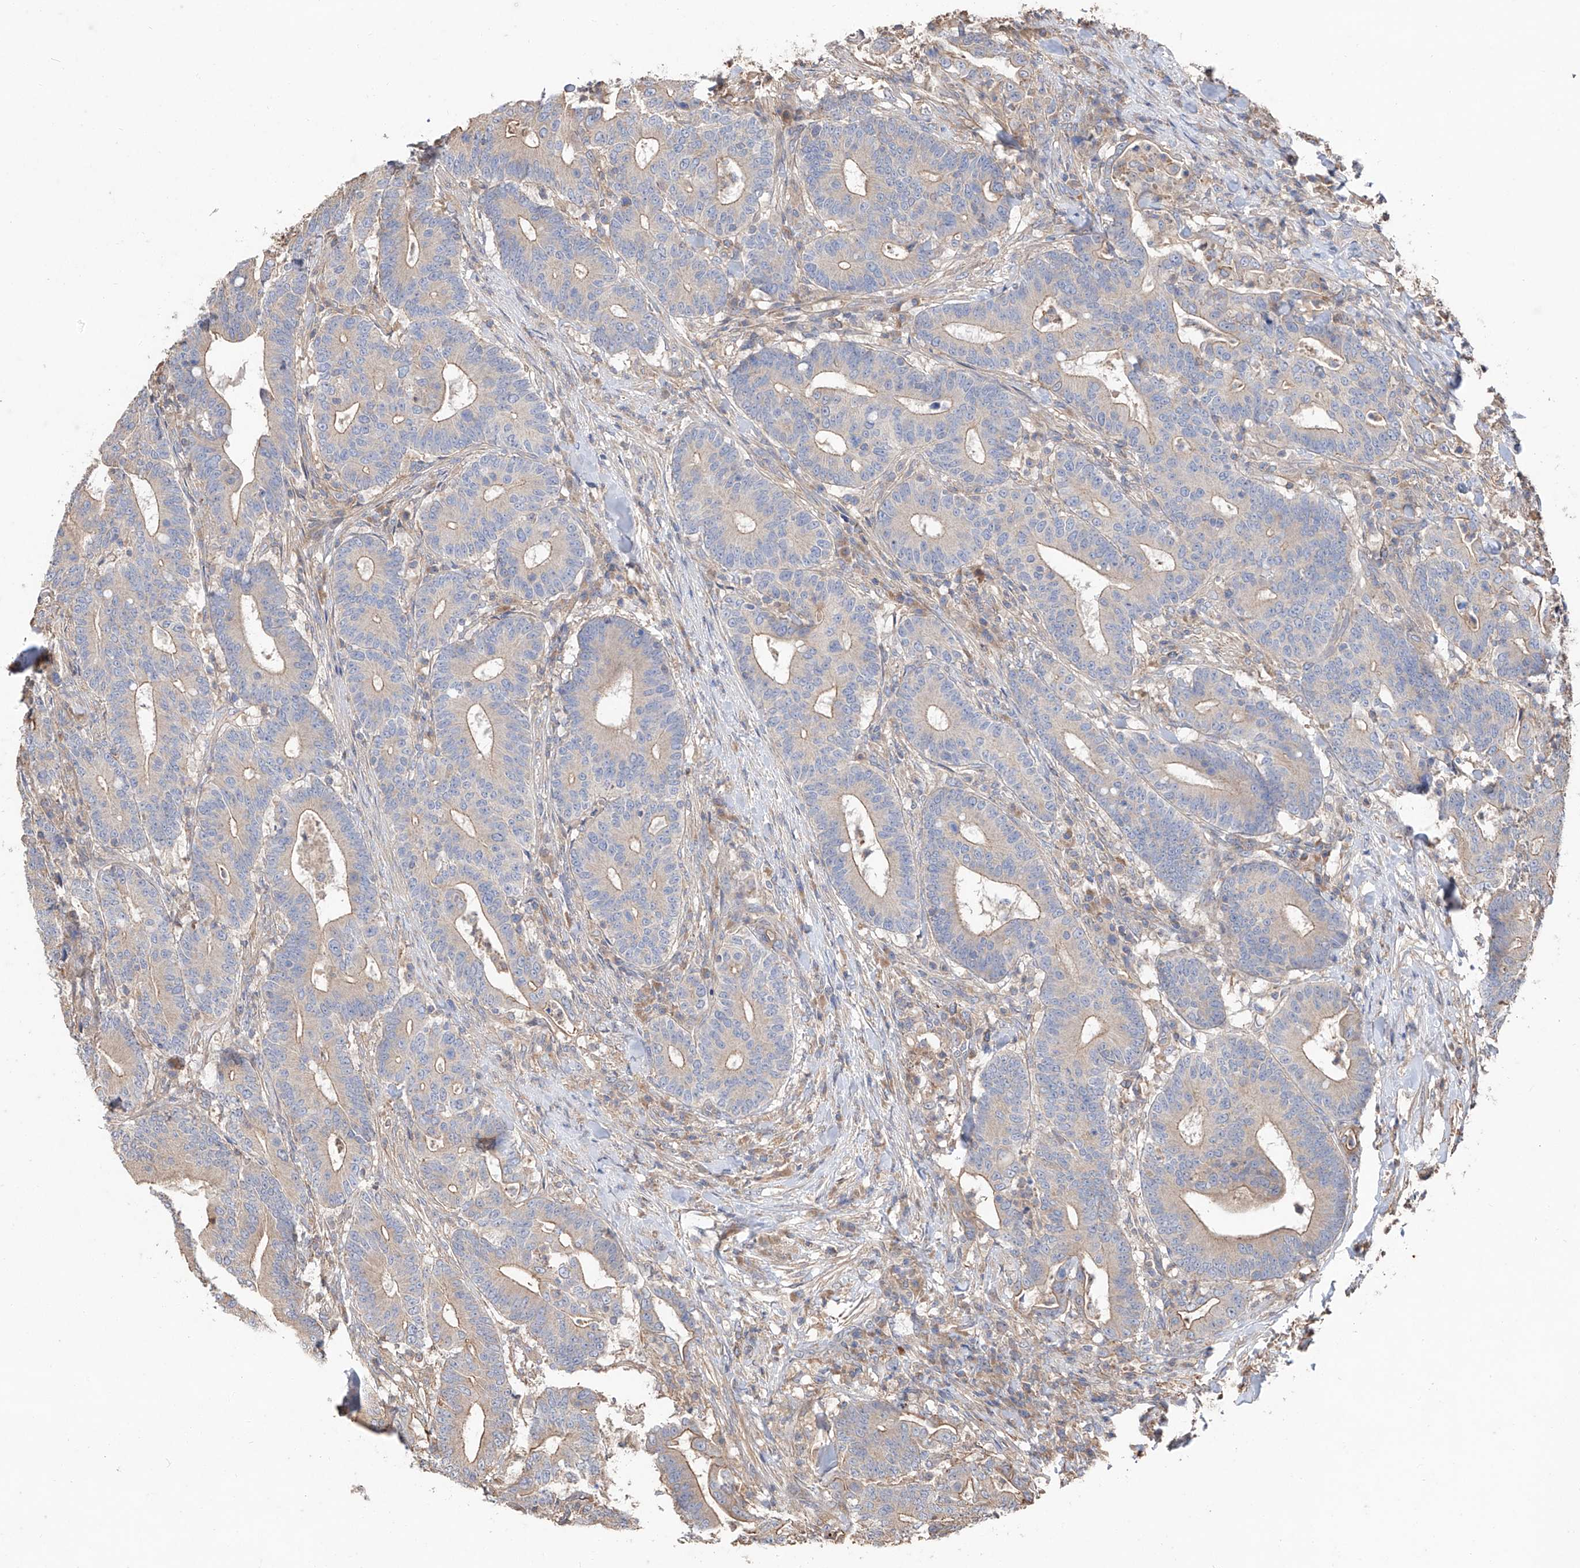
{"staining": {"intensity": "weak", "quantity": "25%-75%", "location": "cytoplasmic/membranous"}, "tissue": "colorectal cancer", "cell_type": "Tumor cells", "image_type": "cancer", "snomed": [{"axis": "morphology", "description": "Adenocarcinoma, NOS"}, {"axis": "topography", "description": "Colon"}], "caption": "Tumor cells demonstrate weak cytoplasmic/membranous expression in about 25%-75% of cells in adenocarcinoma (colorectal).", "gene": "EDN1", "patient": {"sex": "female", "age": 66}}